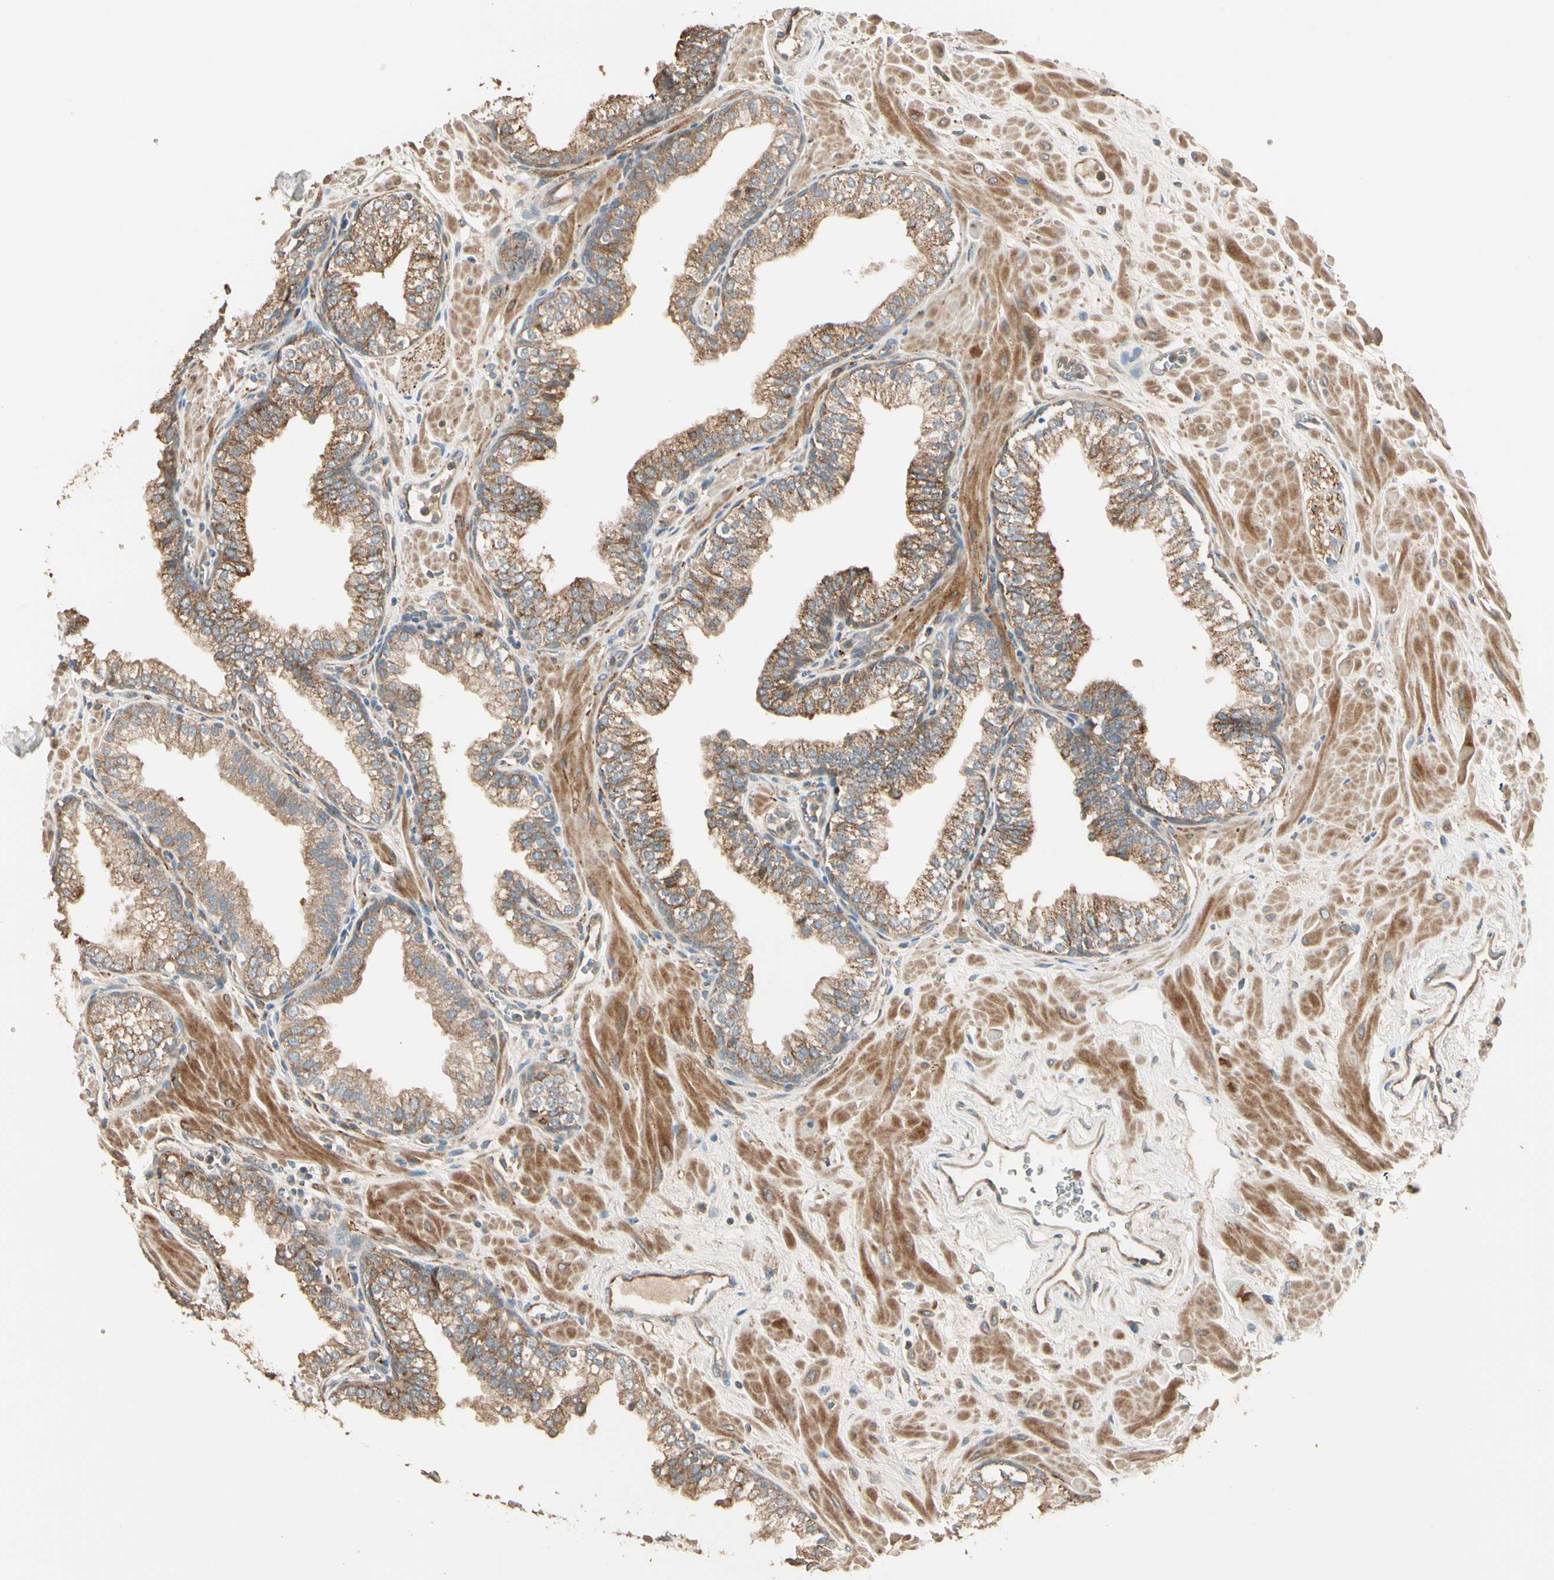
{"staining": {"intensity": "moderate", "quantity": ">75%", "location": "cytoplasmic/membranous"}, "tissue": "prostate", "cell_type": "Glandular cells", "image_type": "normal", "snomed": [{"axis": "morphology", "description": "Normal tissue, NOS"}, {"axis": "topography", "description": "Prostate"}], "caption": "Benign prostate was stained to show a protein in brown. There is medium levels of moderate cytoplasmic/membranous expression in approximately >75% of glandular cells. (DAB IHC with brightfield microscopy, high magnification).", "gene": "TNFRSF21", "patient": {"sex": "male", "age": 60}}